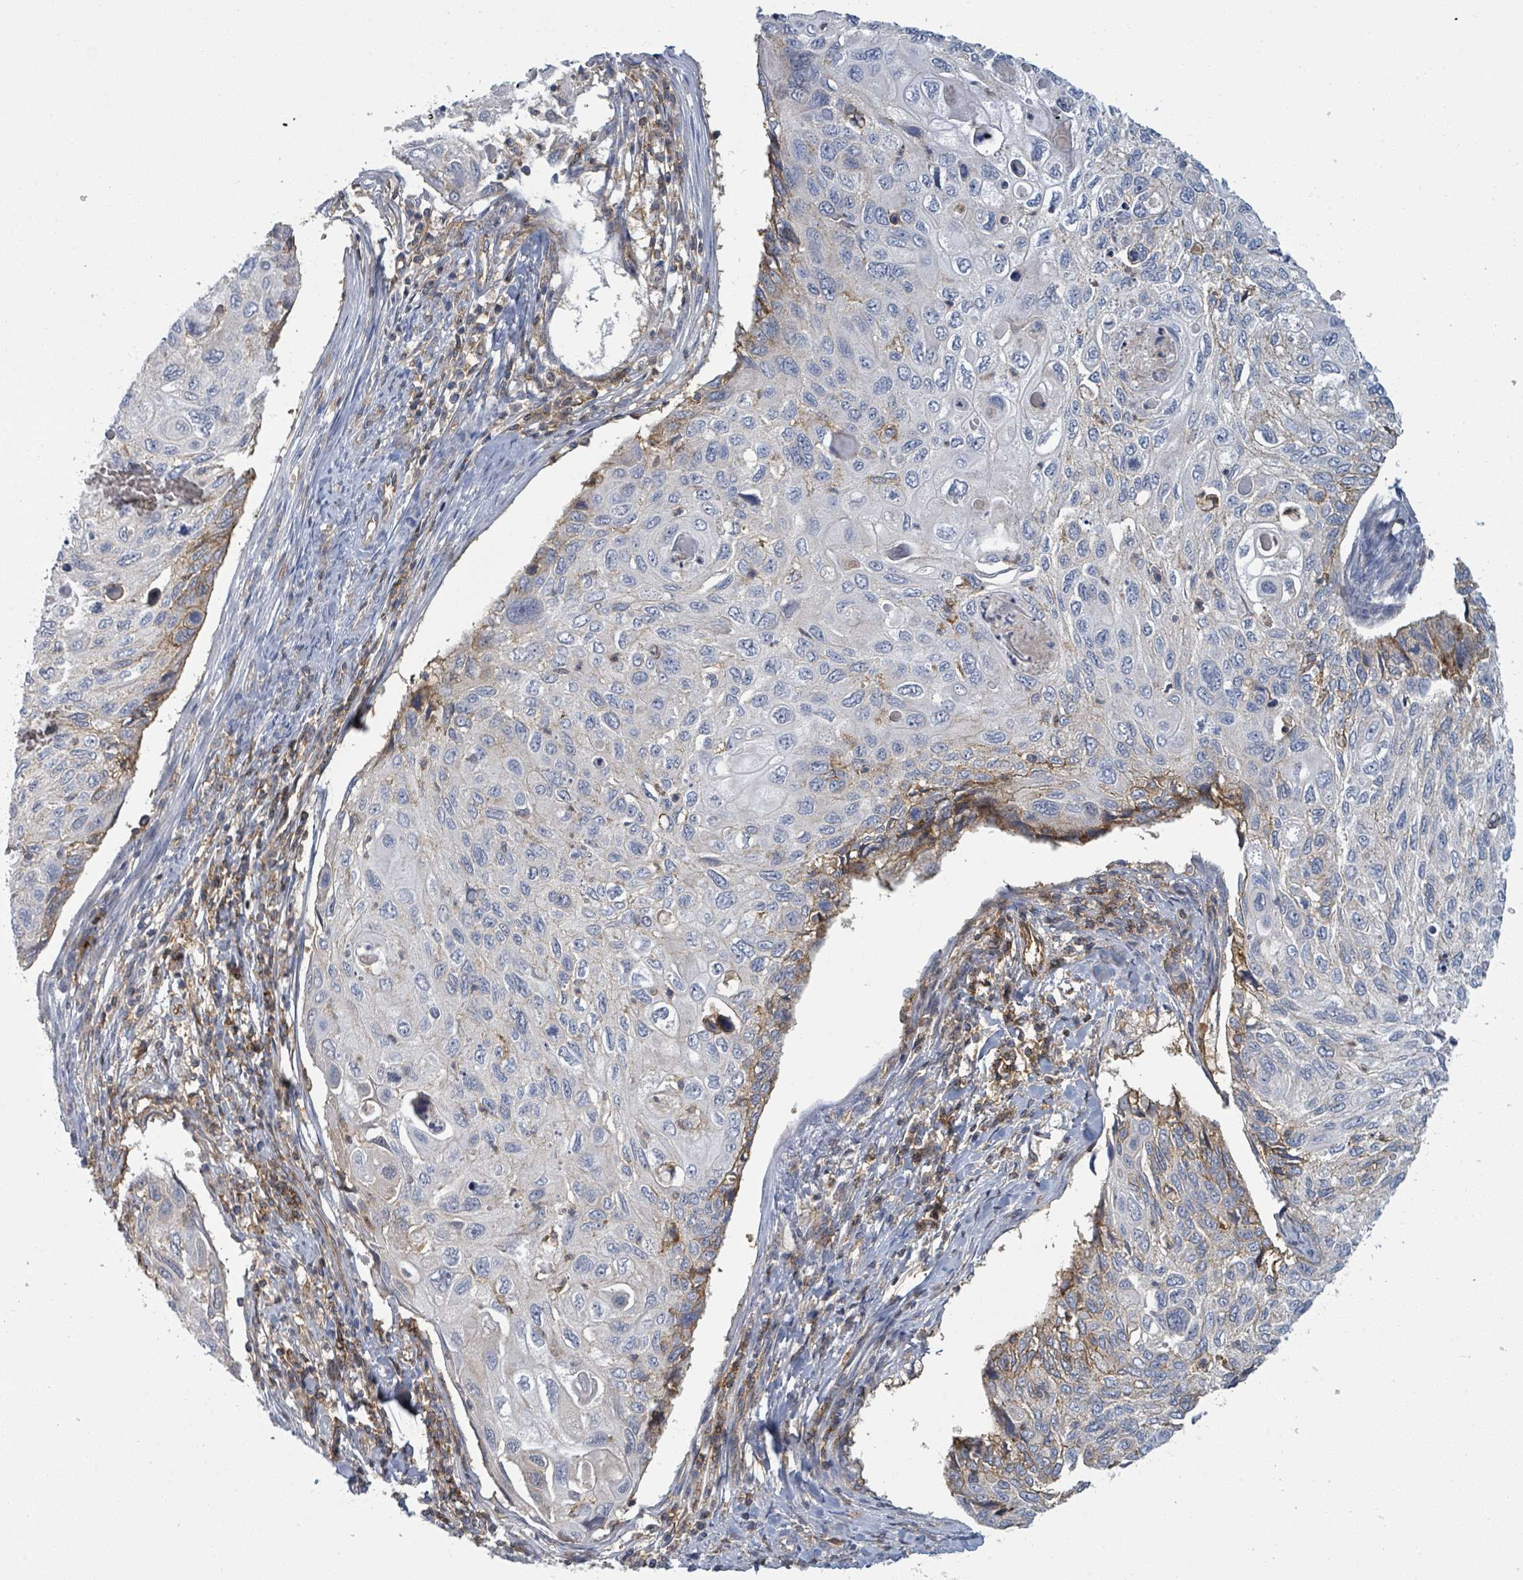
{"staining": {"intensity": "moderate", "quantity": "<25%", "location": "cytoplasmic/membranous"}, "tissue": "cervical cancer", "cell_type": "Tumor cells", "image_type": "cancer", "snomed": [{"axis": "morphology", "description": "Squamous cell carcinoma, NOS"}, {"axis": "topography", "description": "Cervix"}], "caption": "Immunohistochemical staining of human cervical cancer (squamous cell carcinoma) reveals moderate cytoplasmic/membranous protein expression in about <25% of tumor cells. (Stains: DAB in brown, nuclei in blue, Microscopy: brightfield microscopy at high magnification).", "gene": "TNFRSF14", "patient": {"sex": "female", "age": 70}}